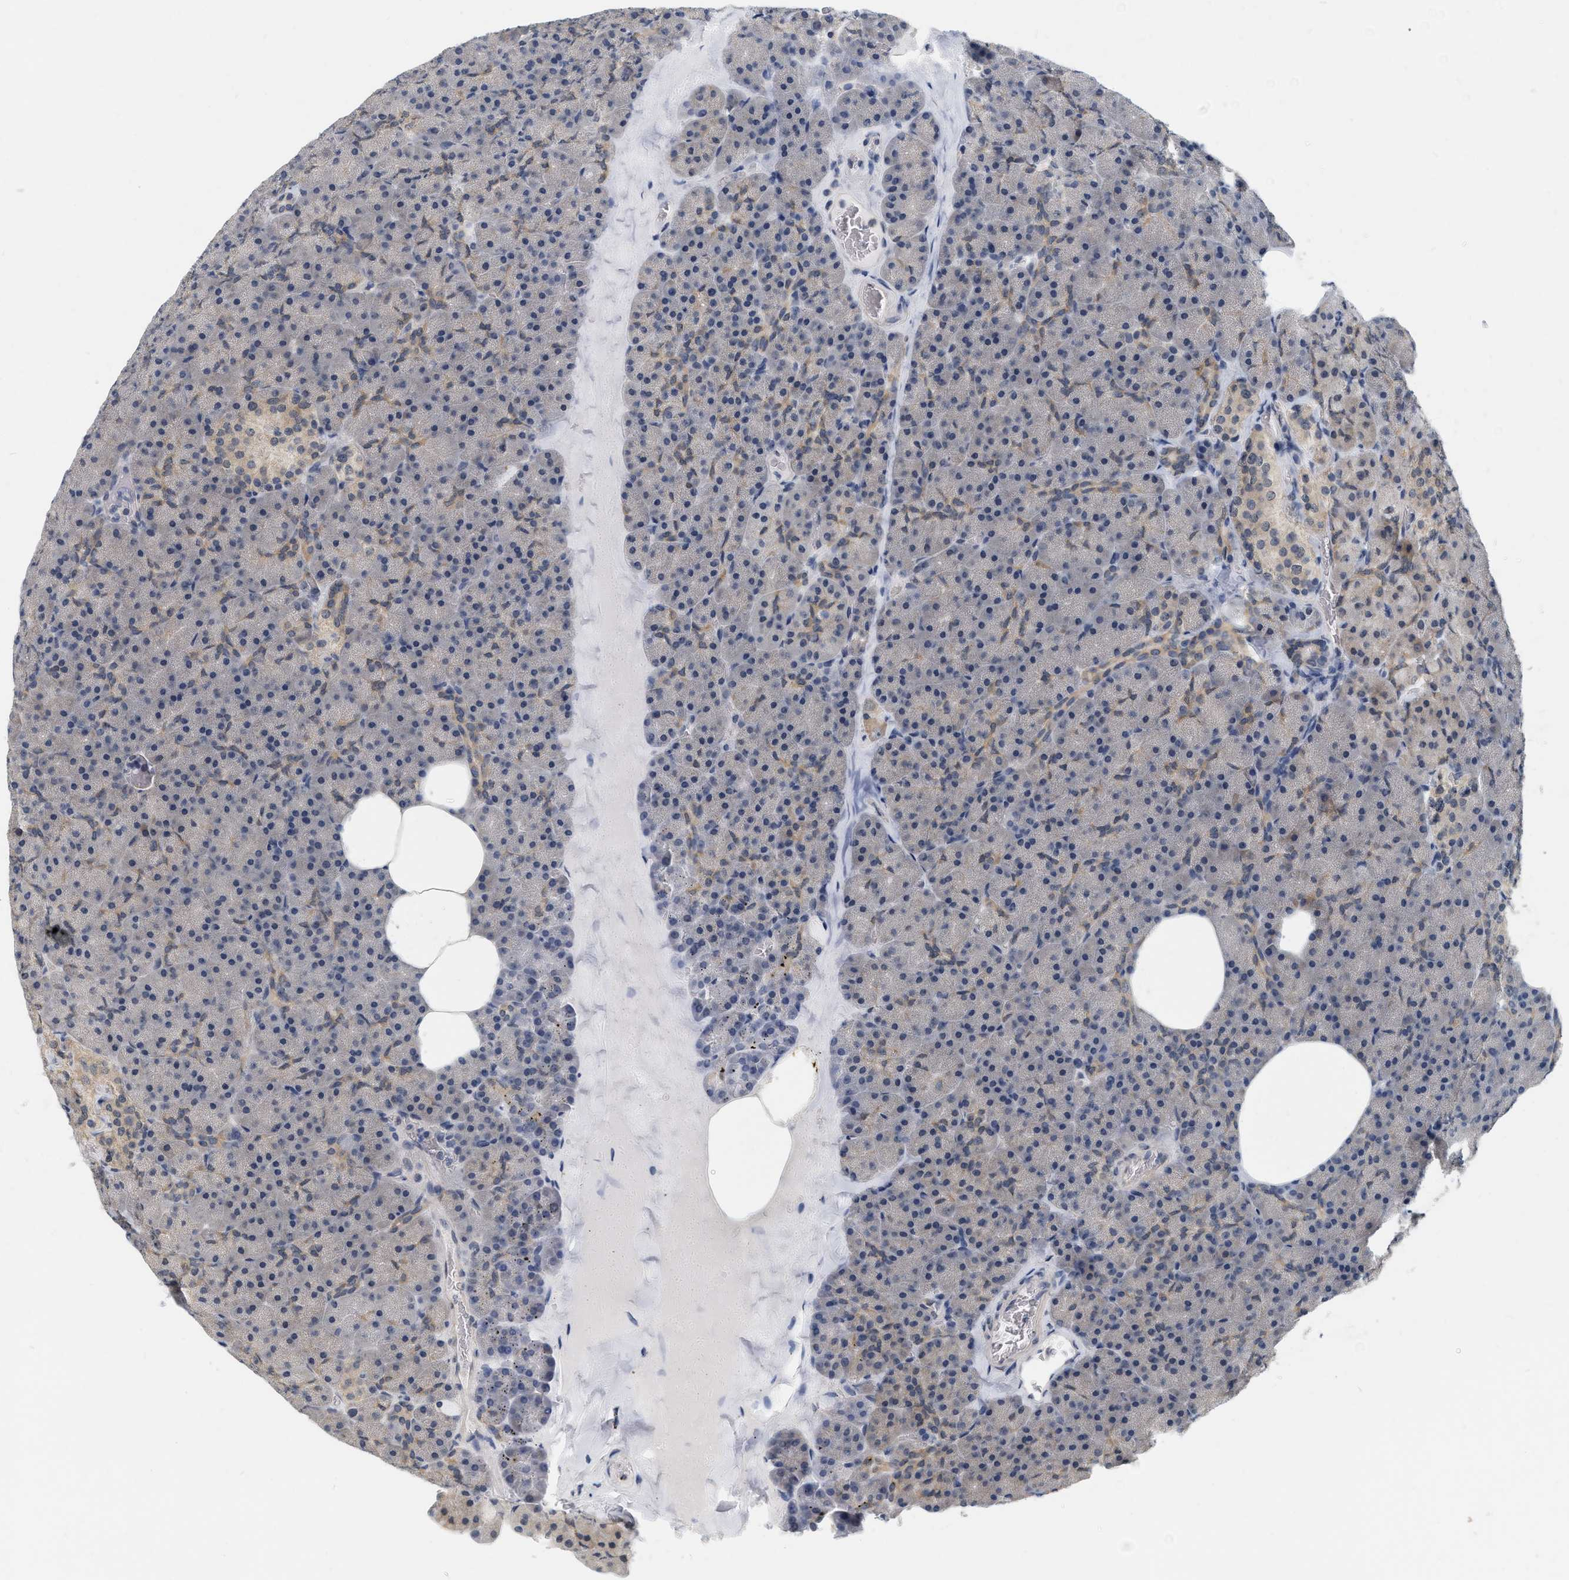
{"staining": {"intensity": "weak", "quantity": "25%-75%", "location": "cytoplasmic/membranous"}, "tissue": "pancreas", "cell_type": "Exocrine glandular cells", "image_type": "normal", "snomed": [{"axis": "morphology", "description": "Normal tissue, NOS"}, {"axis": "morphology", "description": "Carcinoid, malignant, NOS"}, {"axis": "topography", "description": "Pancreas"}], "caption": "The histopathology image reveals immunohistochemical staining of benign pancreas. There is weak cytoplasmic/membranous positivity is present in approximately 25%-75% of exocrine glandular cells.", "gene": "RUVBL1", "patient": {"sex": "female", "age": 35}}